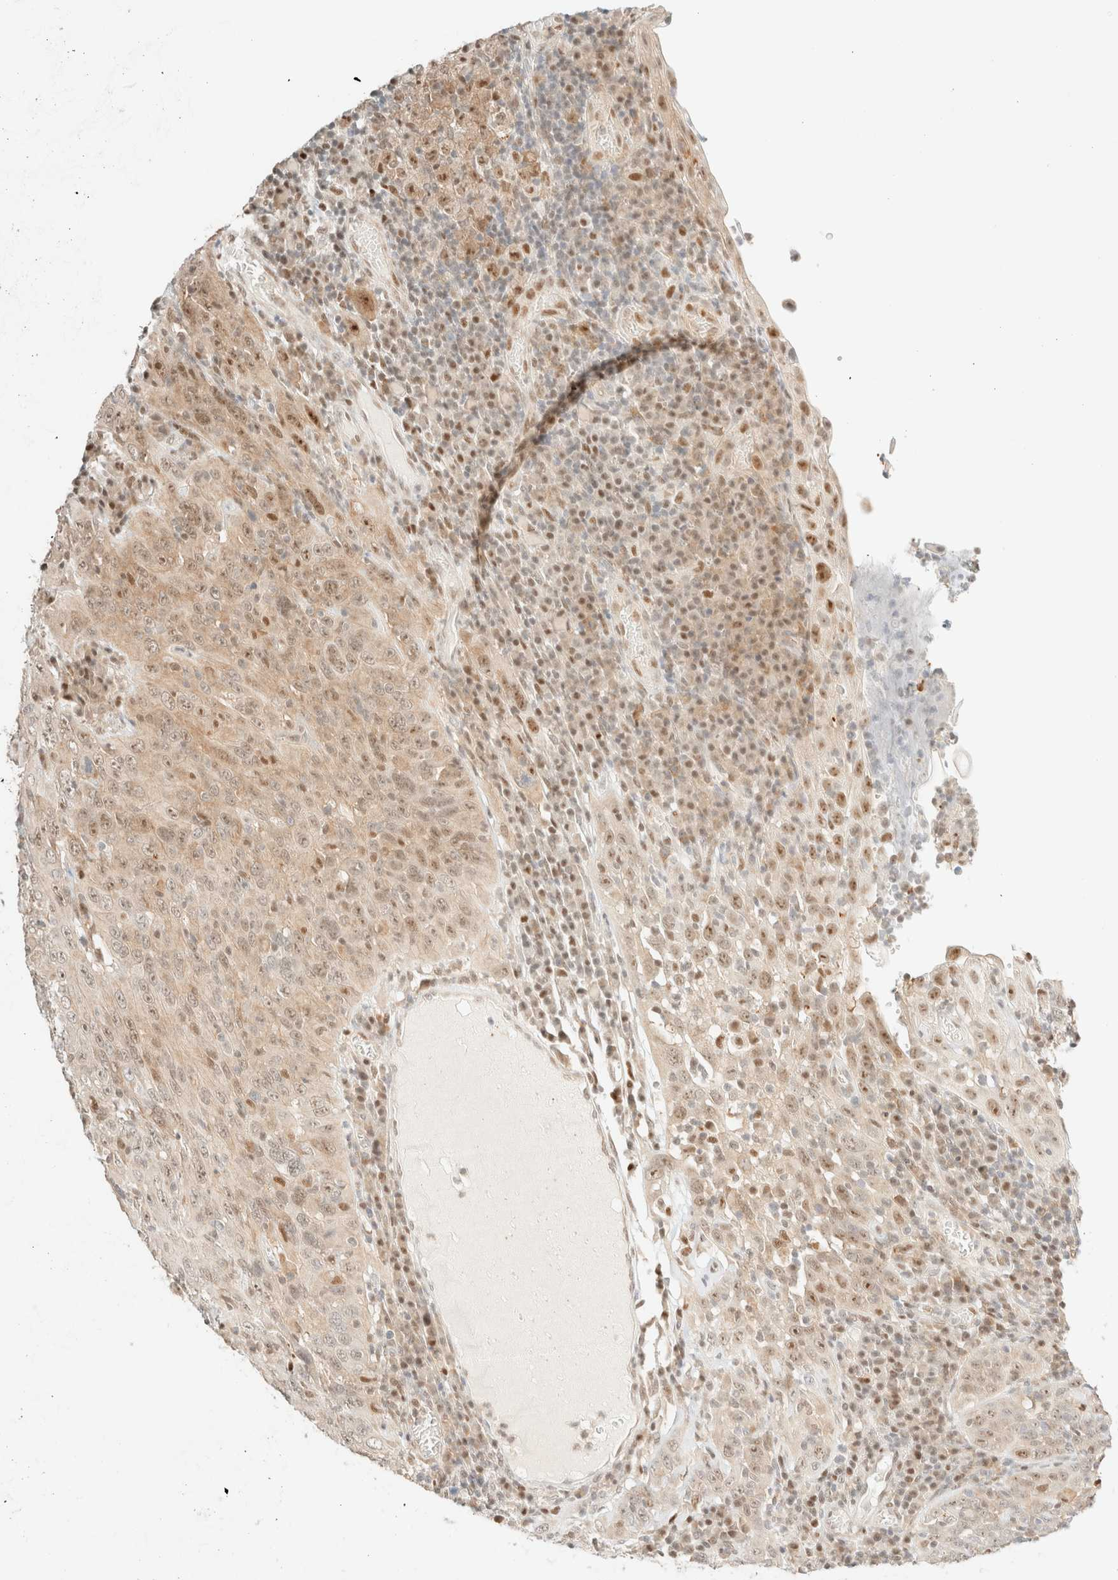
{"staining": {"intensity": "moderate", "quantity": "25%-75%", "location": "nuclear"}, "tissue": "cervical cancer", "cell_type": "Tumor cells", "image_type": "cancer", "snomed": [{"axis": "morphology", "description": "Squamous cell carcinoma, NOS"}, {"axis": "topography", "description": "Cervix"}], "caption": "Immunohistochemical staining of cervical cancer (squamous cell carcinoma) reveals medium levels of moderate nuclear protein expression in approximately 25%-75% of tumor cells. The staining is performed using DAB (3,3'-diaminobenzidine) brown chromogen to label protein expression. The nuclei are counter-stained blue using hematoxylin.", "gene": "TSR1", "patient": {"sex": "female", "age": 46}}